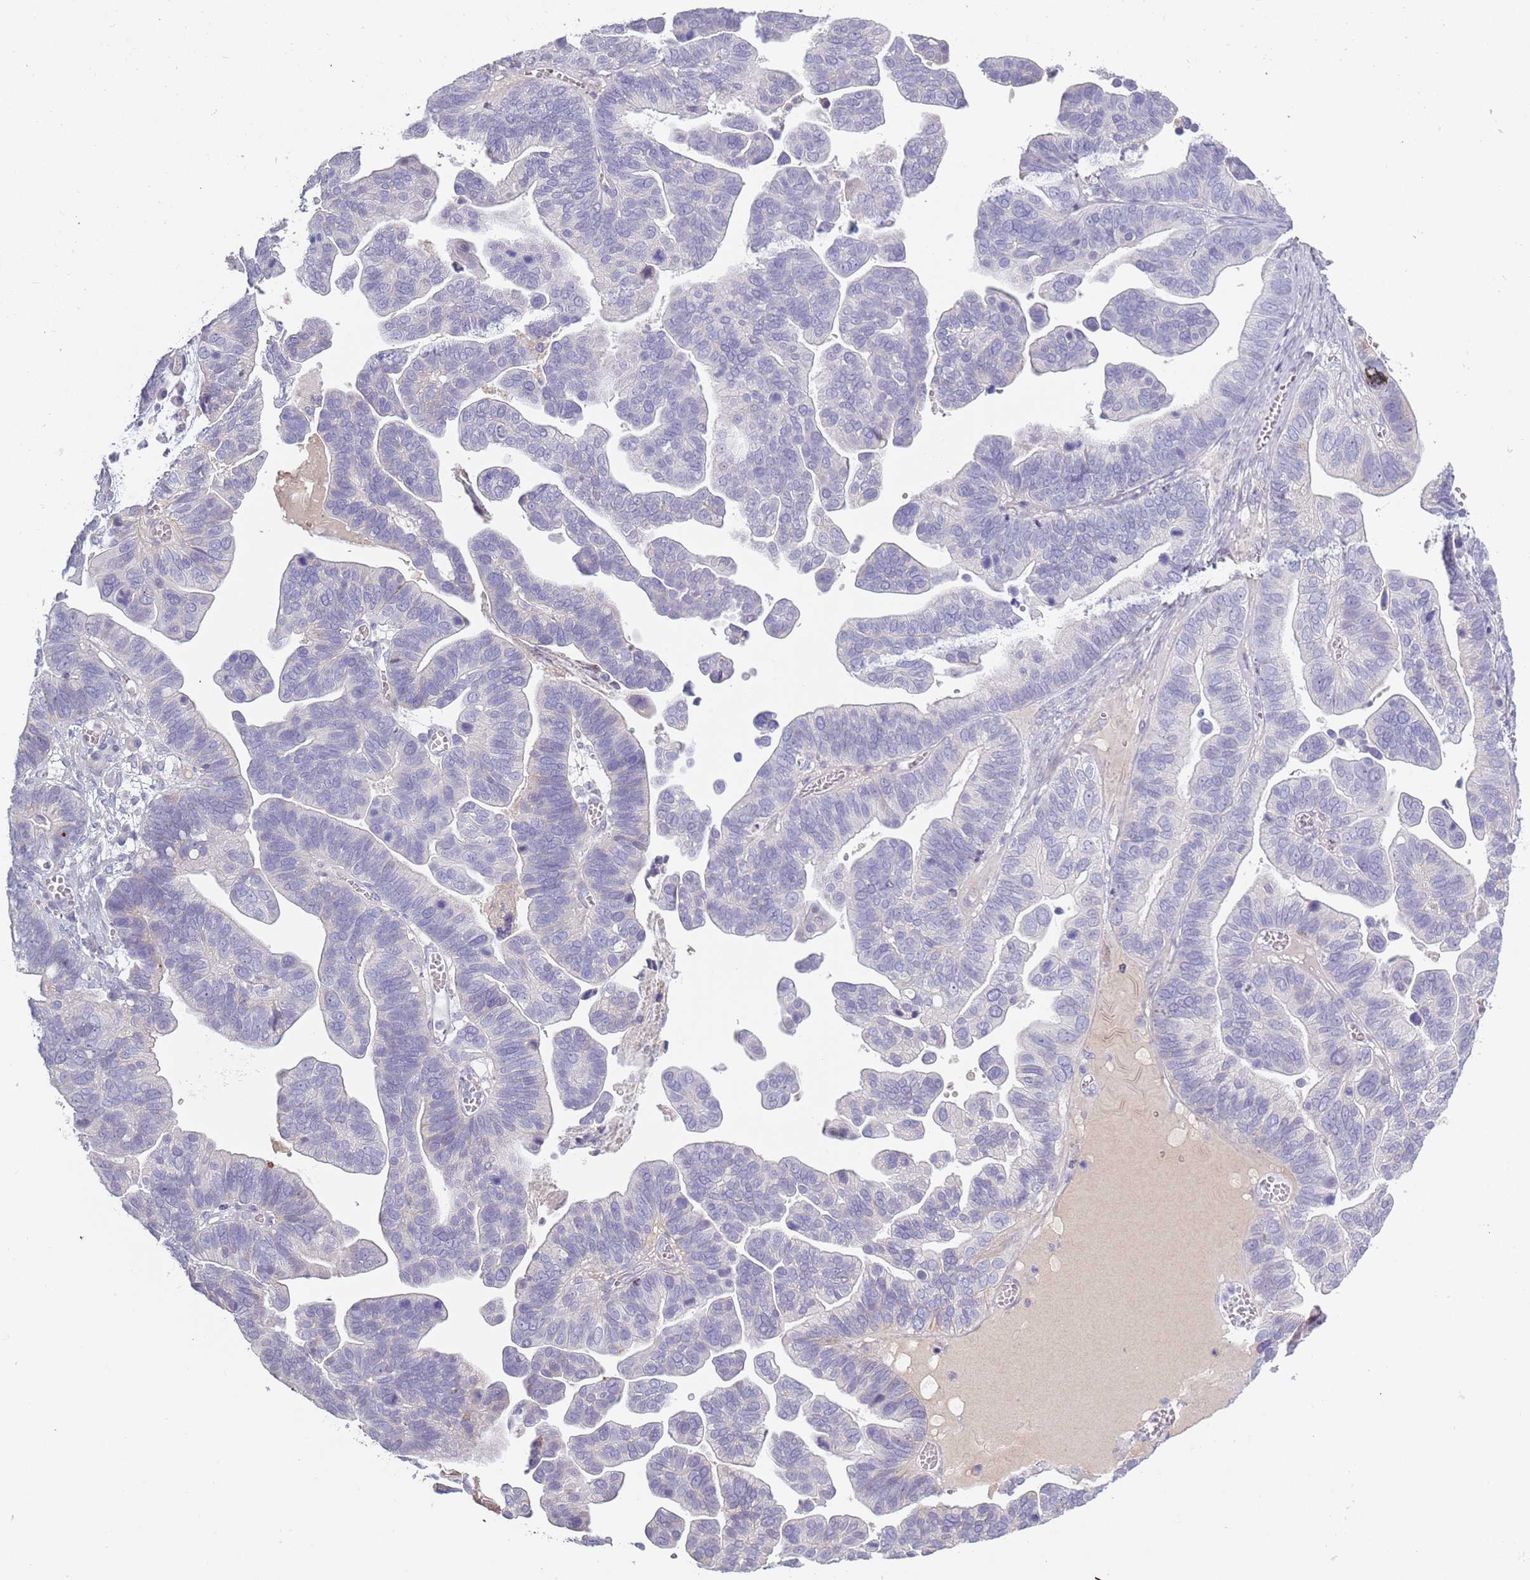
{"staining": {"intensity": "negative", "quantity": "none", "location": "none"}, "tissue": "ovarian cancer", "cell_type": "Tumor cells", "image_type": "cancer", "snomed": [{"axis": "morphology", "description": "Cystadenocarcinoma, serous, NOS"}, {"axis": "topography", "description": "Ovary"}], "caption": "Serous cystadenocarcinoma (ovarian) was stained to show a protein in brown. There is no significant expression in tumor cells.", "gene": "TNFRSF6B", "patient": {"sex": "female", "age": 56}}